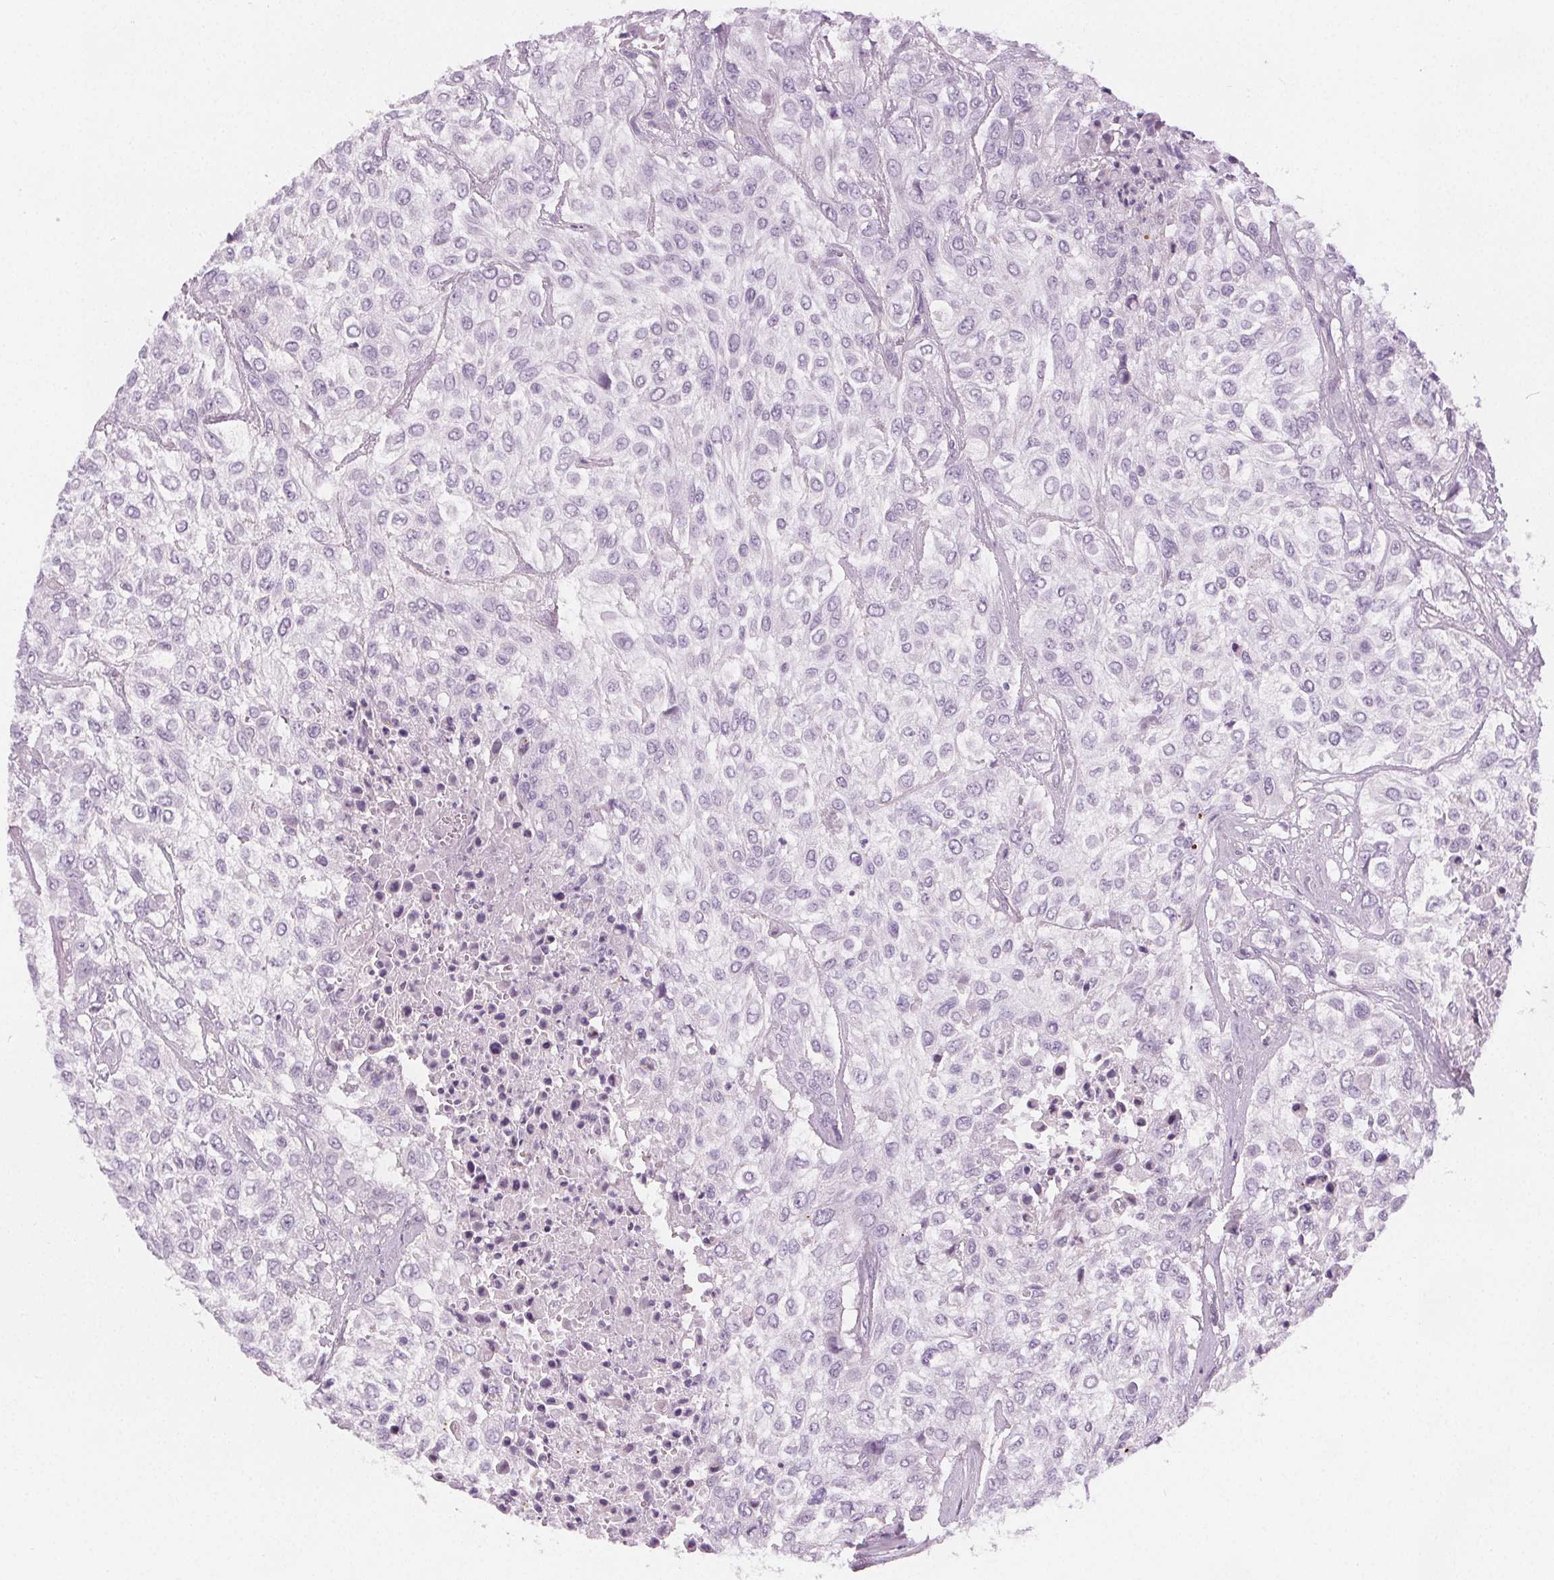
{"staining": {"intensity": "negative", "quantity": "none", "location": "none"}, "tissue": "urothelial cancer", "cell_type": "Tumor cells", "image_type": "cancer", "snomed": [{"axis": "morphology", "description": "Urothelial carcinoma, High grade"}, {"axis": "topography", "description": "Urinary bladder"}], "caption": "This histopathology image is of high-grade urothelial carcinoma stained with immunohistochemistry (IHC) to label a protein in brown with the nuclei are counter-stained blue. There is no staining in tumor cells.", "gene": "SLC5A12", "patient": {"sex": "male", "age": 57}}